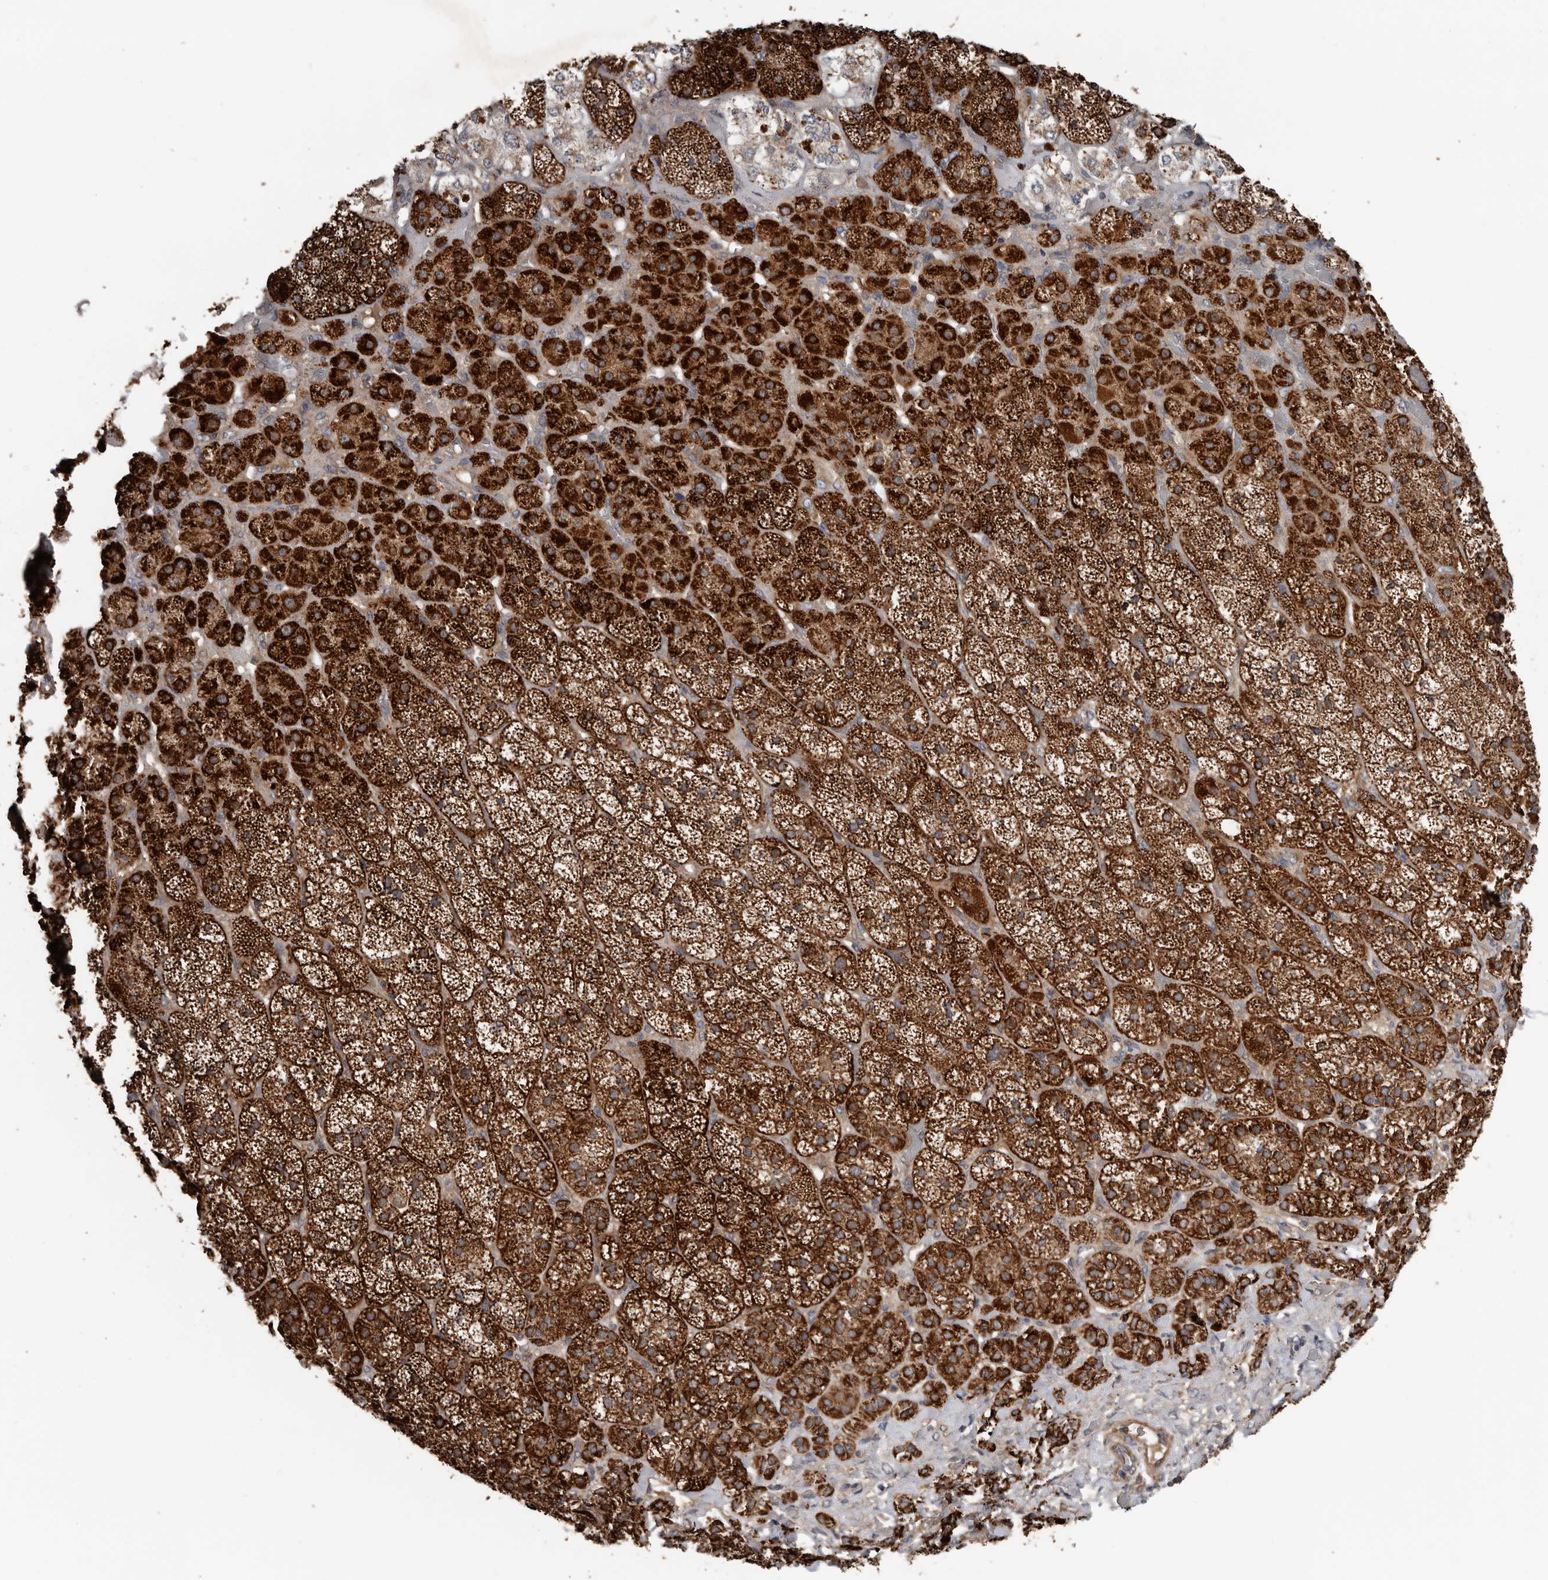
{"staining": {"intensity": "strong", "quantity": ">75%", "location": "cytoplasmic/membranous"}, "tissue": "adrenal gland", "cell_type": "Glandular cells", "image_type": "normal", "snomed": [{"axis": "morphology", "description": "Normal tissue, NOS"}, {"axis": "topography", "description": "Adrenal gland"}], "caption": "Adrenal gland stained with immunohistochemistry exhibits strong cytoplasmic/membranous staining in about >75% of glandular cells.", "gene": "DNAJB4", "patient": {"sex": "male", "age": 57}}